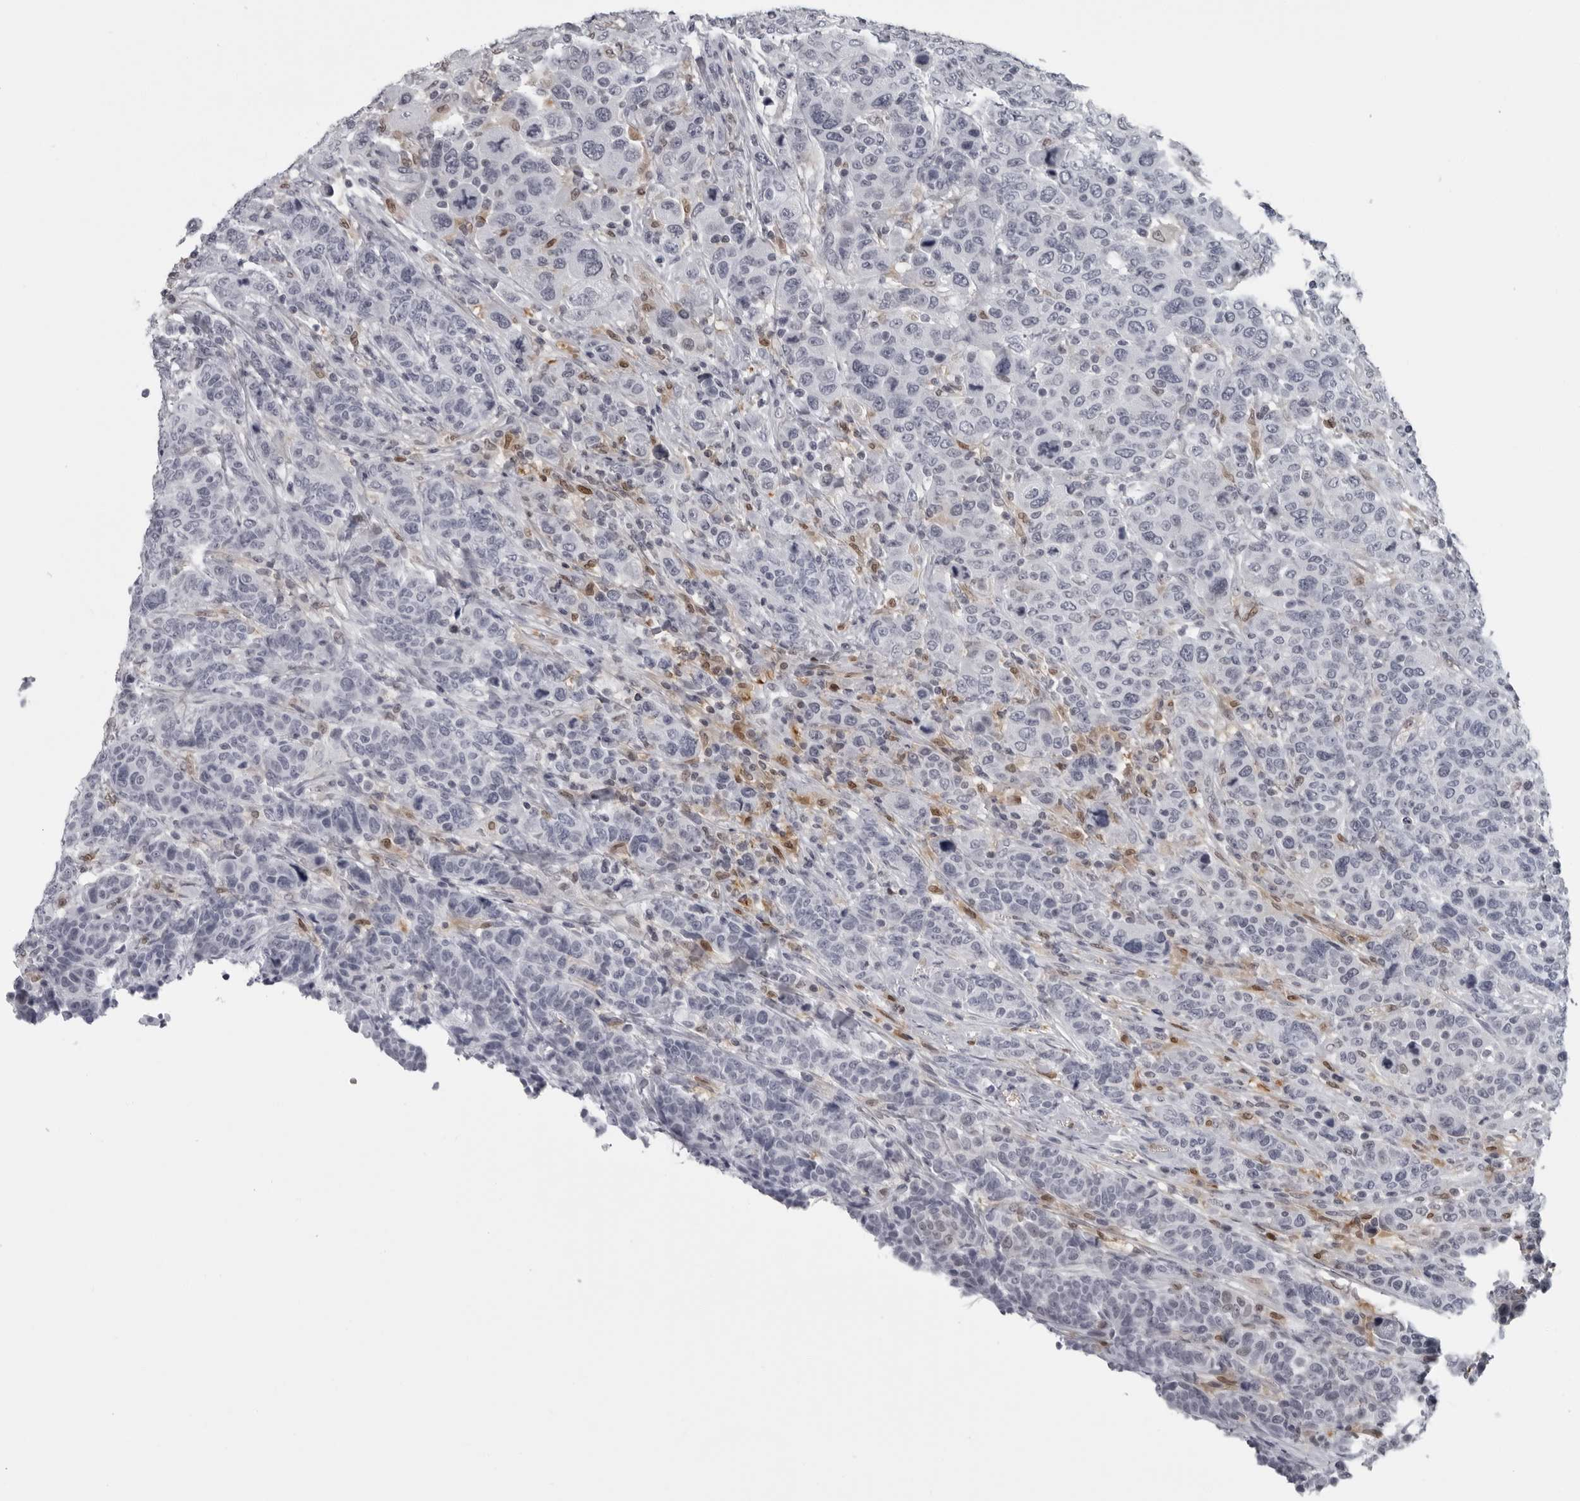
{"staining": {"intensity": "negative", "quantity": "none", "location": "none"}, "tissue": "breast cancer", "cell_type": "Tumor cells", "image_type": "cancer", "snomed": [{"axis": "morphology", "description": "Duct carcinoma"}, {"axis": "topography", "description": "Breast"}], "caption": "High power microscopy micrograph of an immunohistochemistry (IHC) photomicrograph of breast cancer (infiltrating ductal carcinoma), revealing no significant positivity in tumor cells.", "gene": "LZIC", "patient": {"sex": "female", "age": 37}}